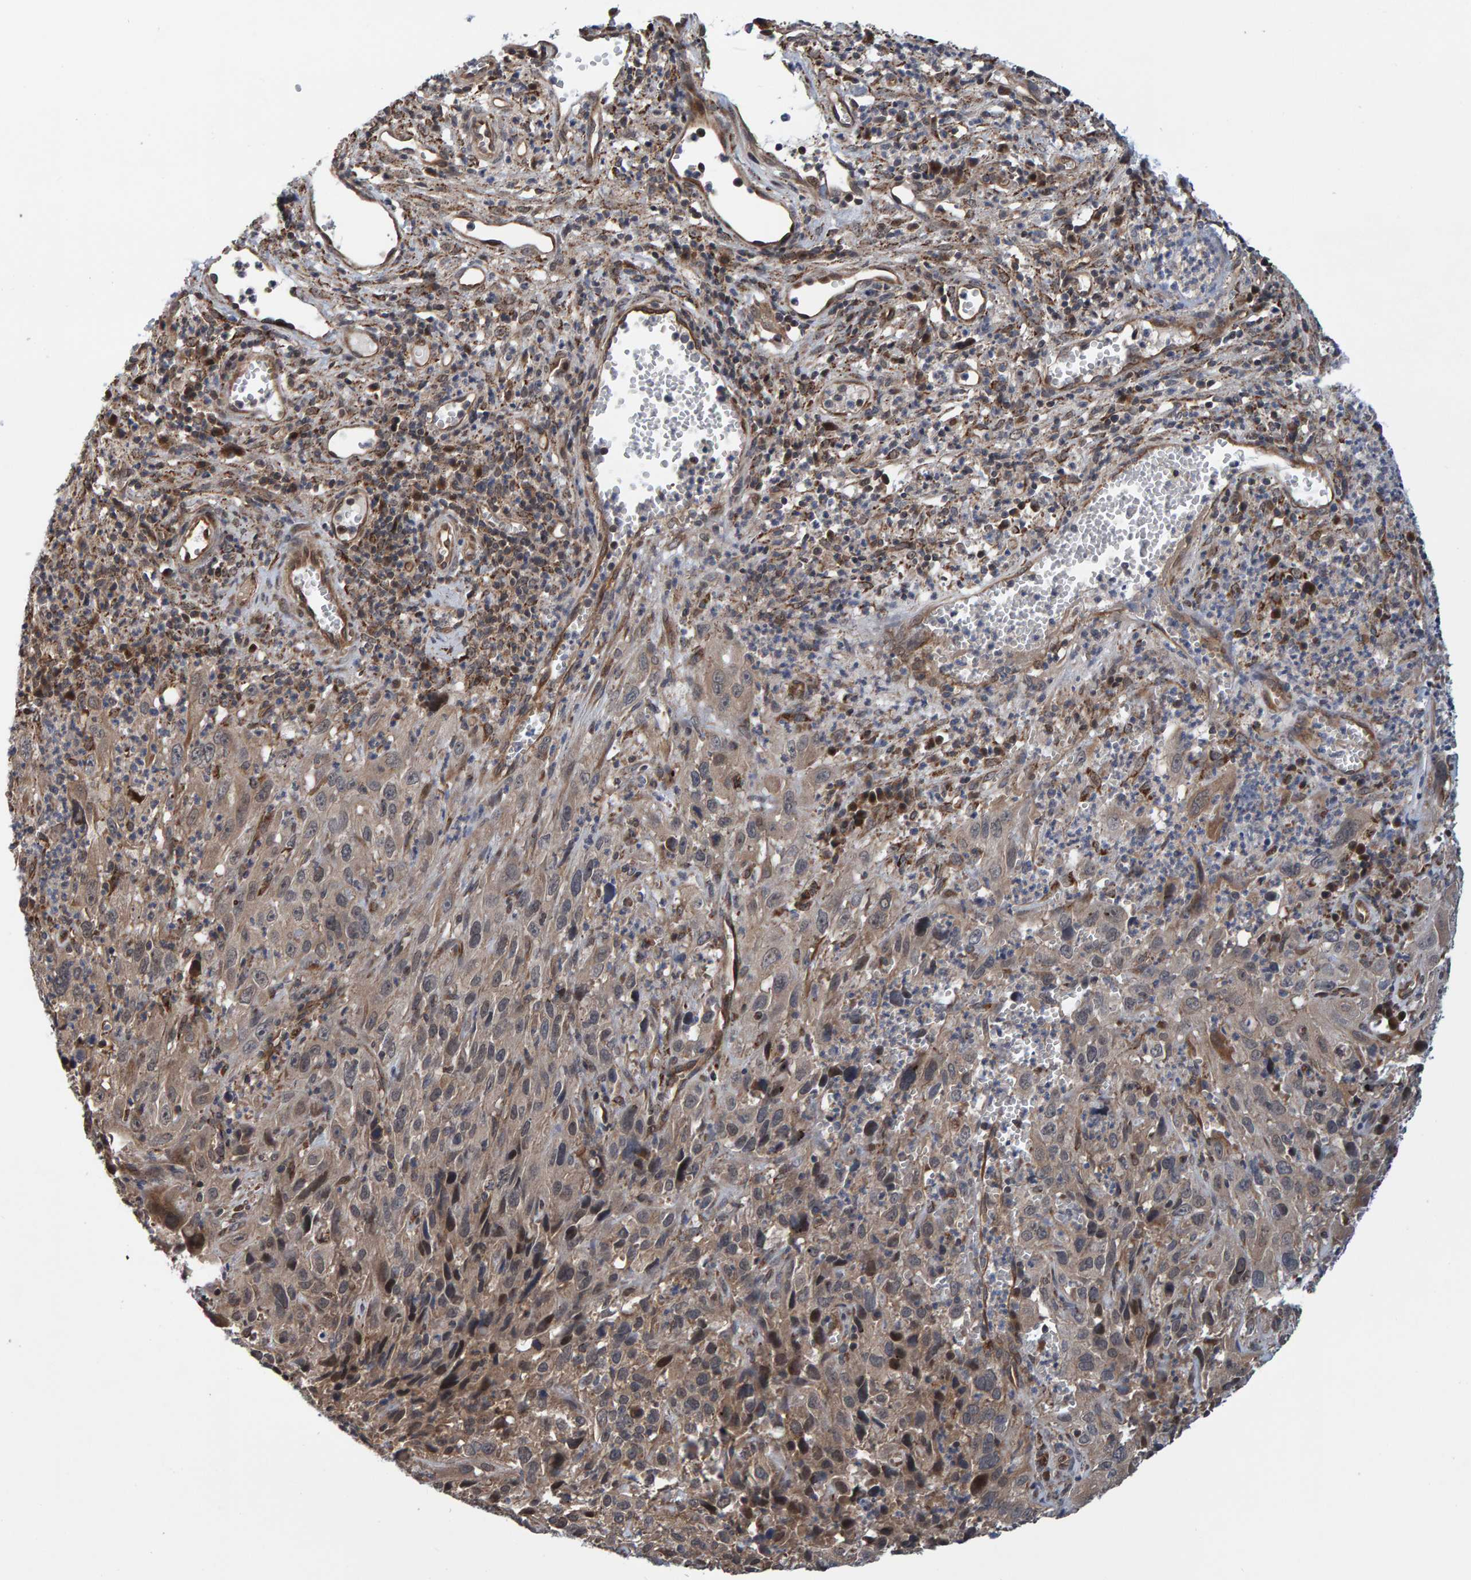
{"staining": {"intensity": "moderate", "quantity": ">75%", "location": "cytoplasmic/membranous"}, "tissue": "cervical cancer", "cell_type": "Tumor cells", "image_type": "cancer", "snomed": [{"axis": "morphology", "description": "Squamous cell carcinoma, NOS"}, {"axis": "topography", "description": "Cervix"}], "caption": "Immunohistochemistry (IHC) photomicrograph of human cervical cancer stained for a protein (brown), which displays medium levels of moderate cytoplasmic/membranous expression in approximately >75% of tumor cells.", "gene": "SCRN2", "patient": {"sex": "female", "age": 32}}